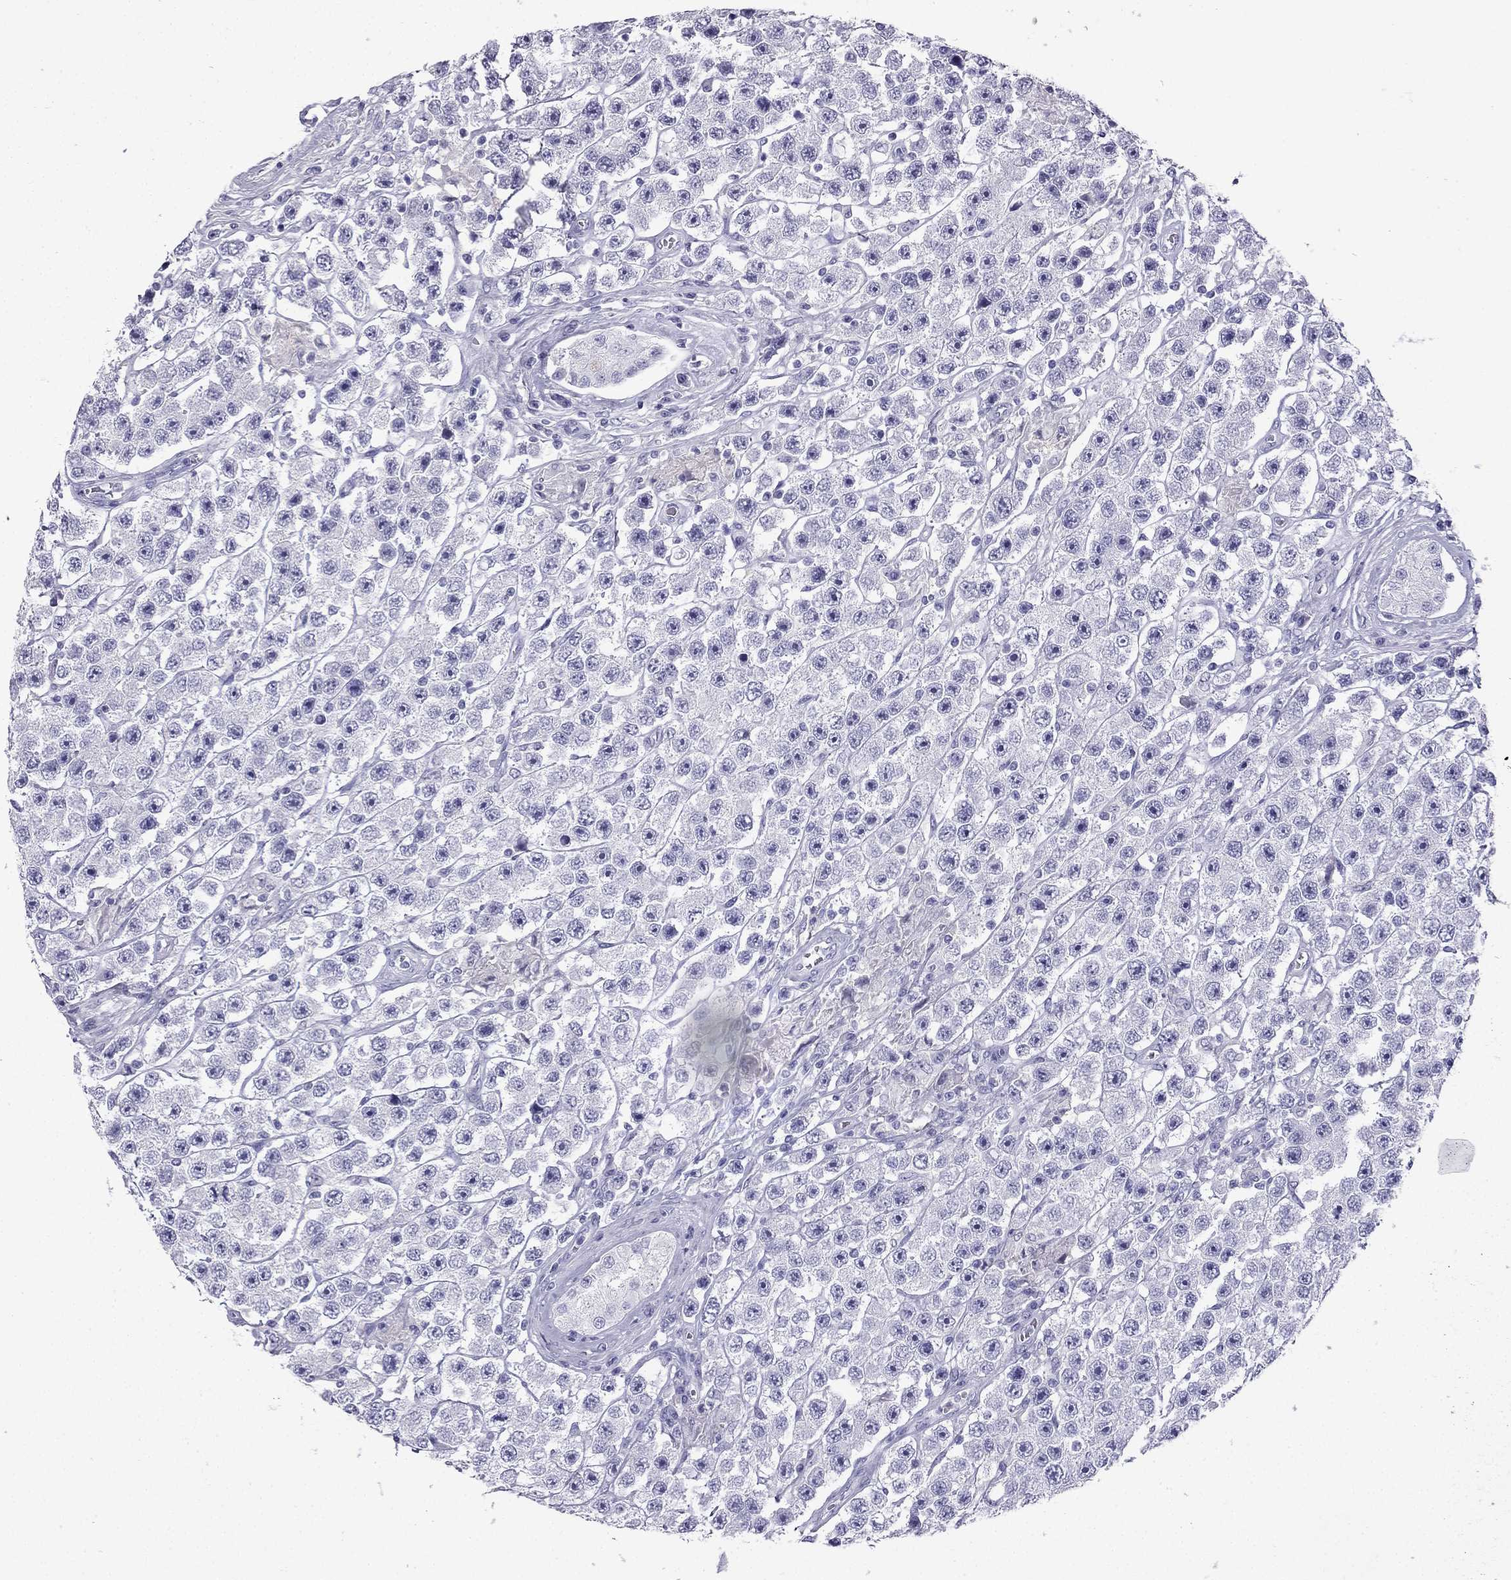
{"staining": {"intensity": "negative", "quantity": "none", "location": "none"}, "tissue": "testis cancer", "cell_type": "Tumor cells", "image_type": "cancer", "snomed": [{"axis": "morphology", "description": "Seminoma, NOS"}, {"axis": "topography", "description": "Testis"}], "caption": "IHC of testis cancer (seminoma) exhibits no expression in tumor cells. The staining is performed using DAB brown chromogen with nuclei counter-stained in using hematoxylin.", "gene": "GJA8", "patient": {"sex": "male", "age": 45}}